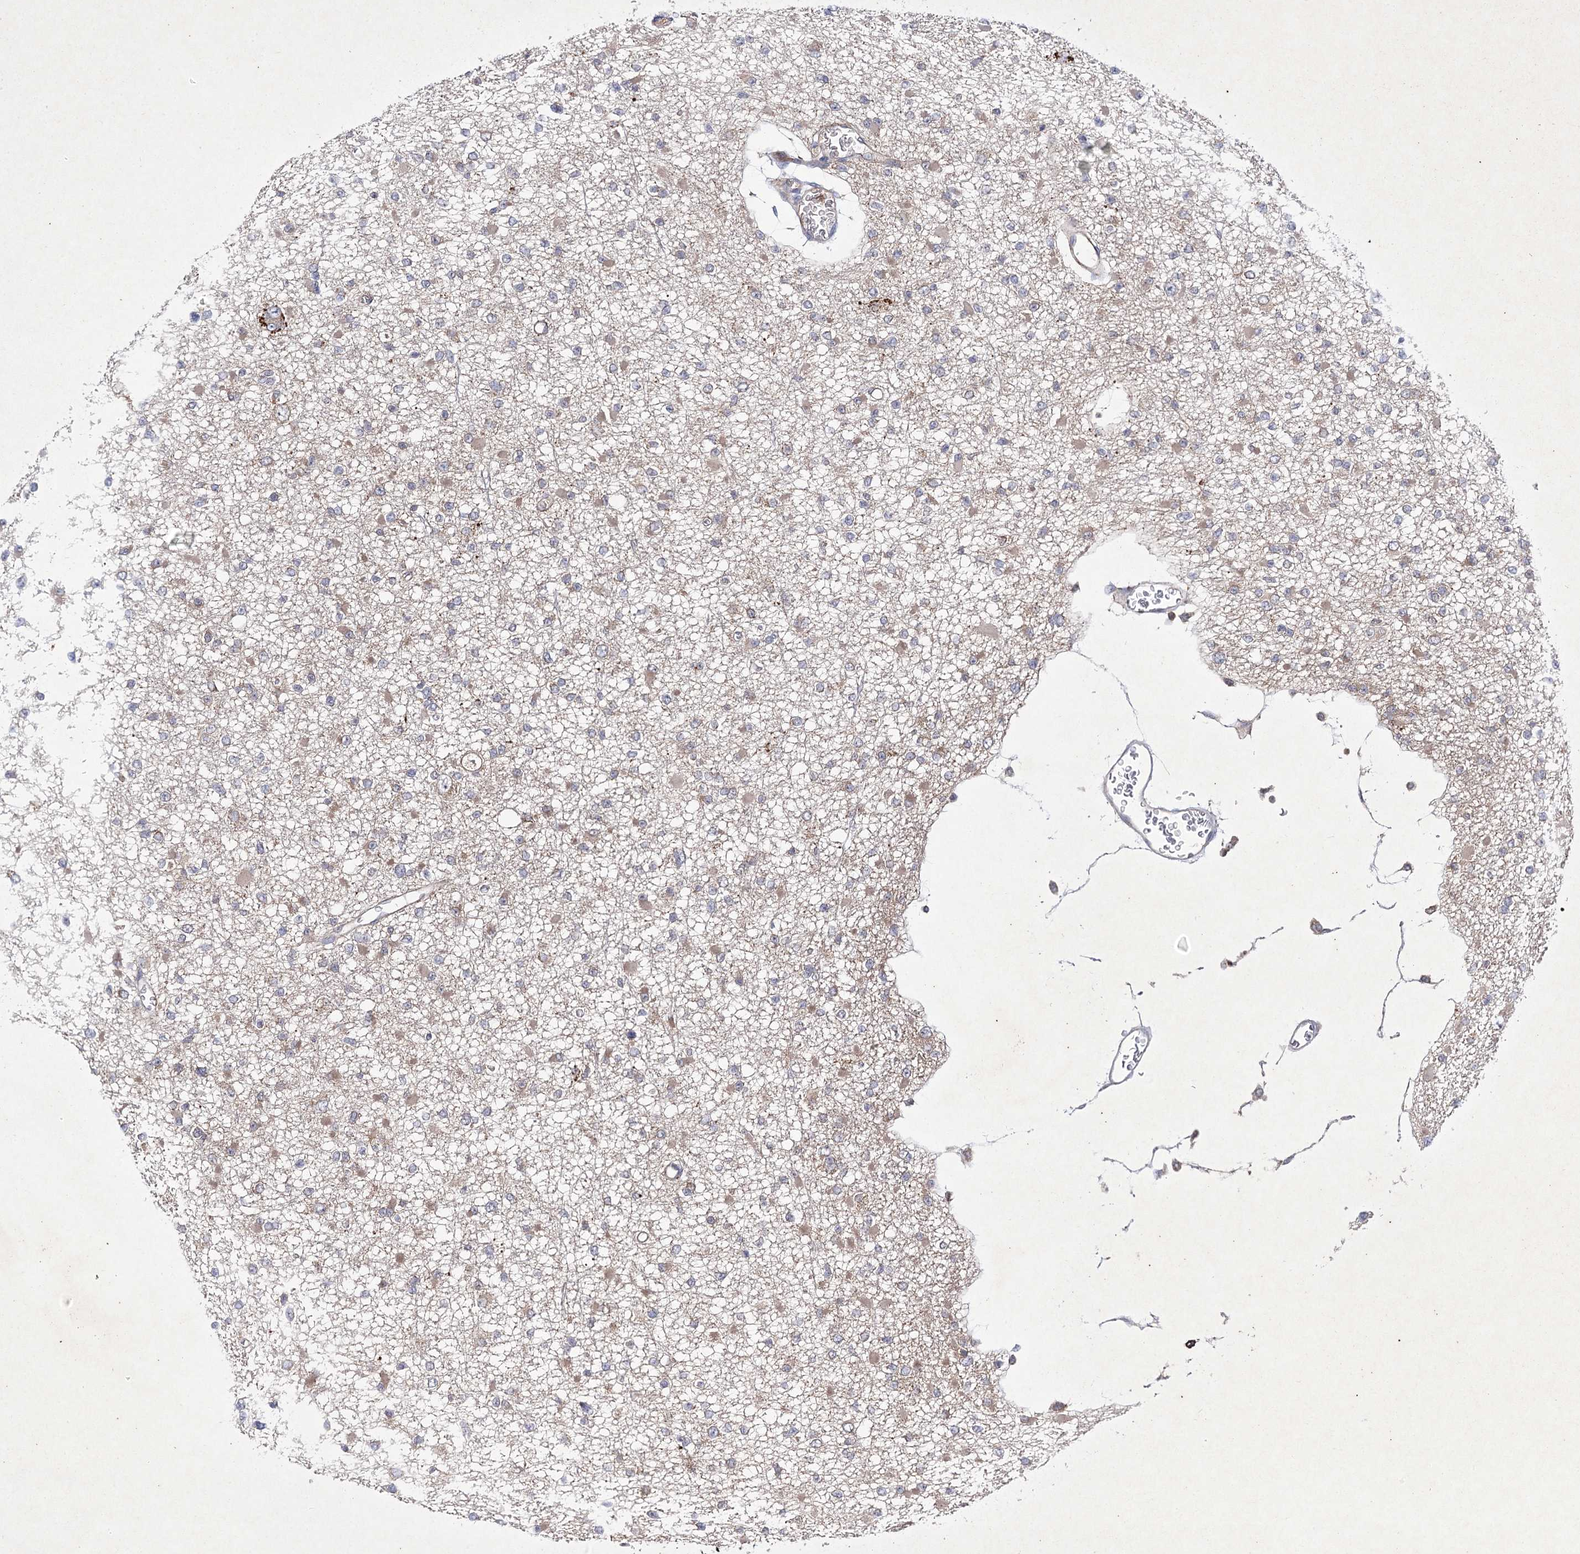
{"staining": {"intensity": "weak", "quantity": "<25%", "location": "cytoplasmic/membranous"}, "tissue": "glioma", "cell_type": "Tumor cells", "image_type": "cancer", "snomed": [{"axis": "morphology", "description": "Glioma, malignant, Low grade"}, {"axis": "topography", "description": "Brain"}], "caption": "Glioma was stained to show a protein in brown. There is no significant expression in tumor cells.", "gene": "BCR", "patient": {"sex": "female", "age": 22}}